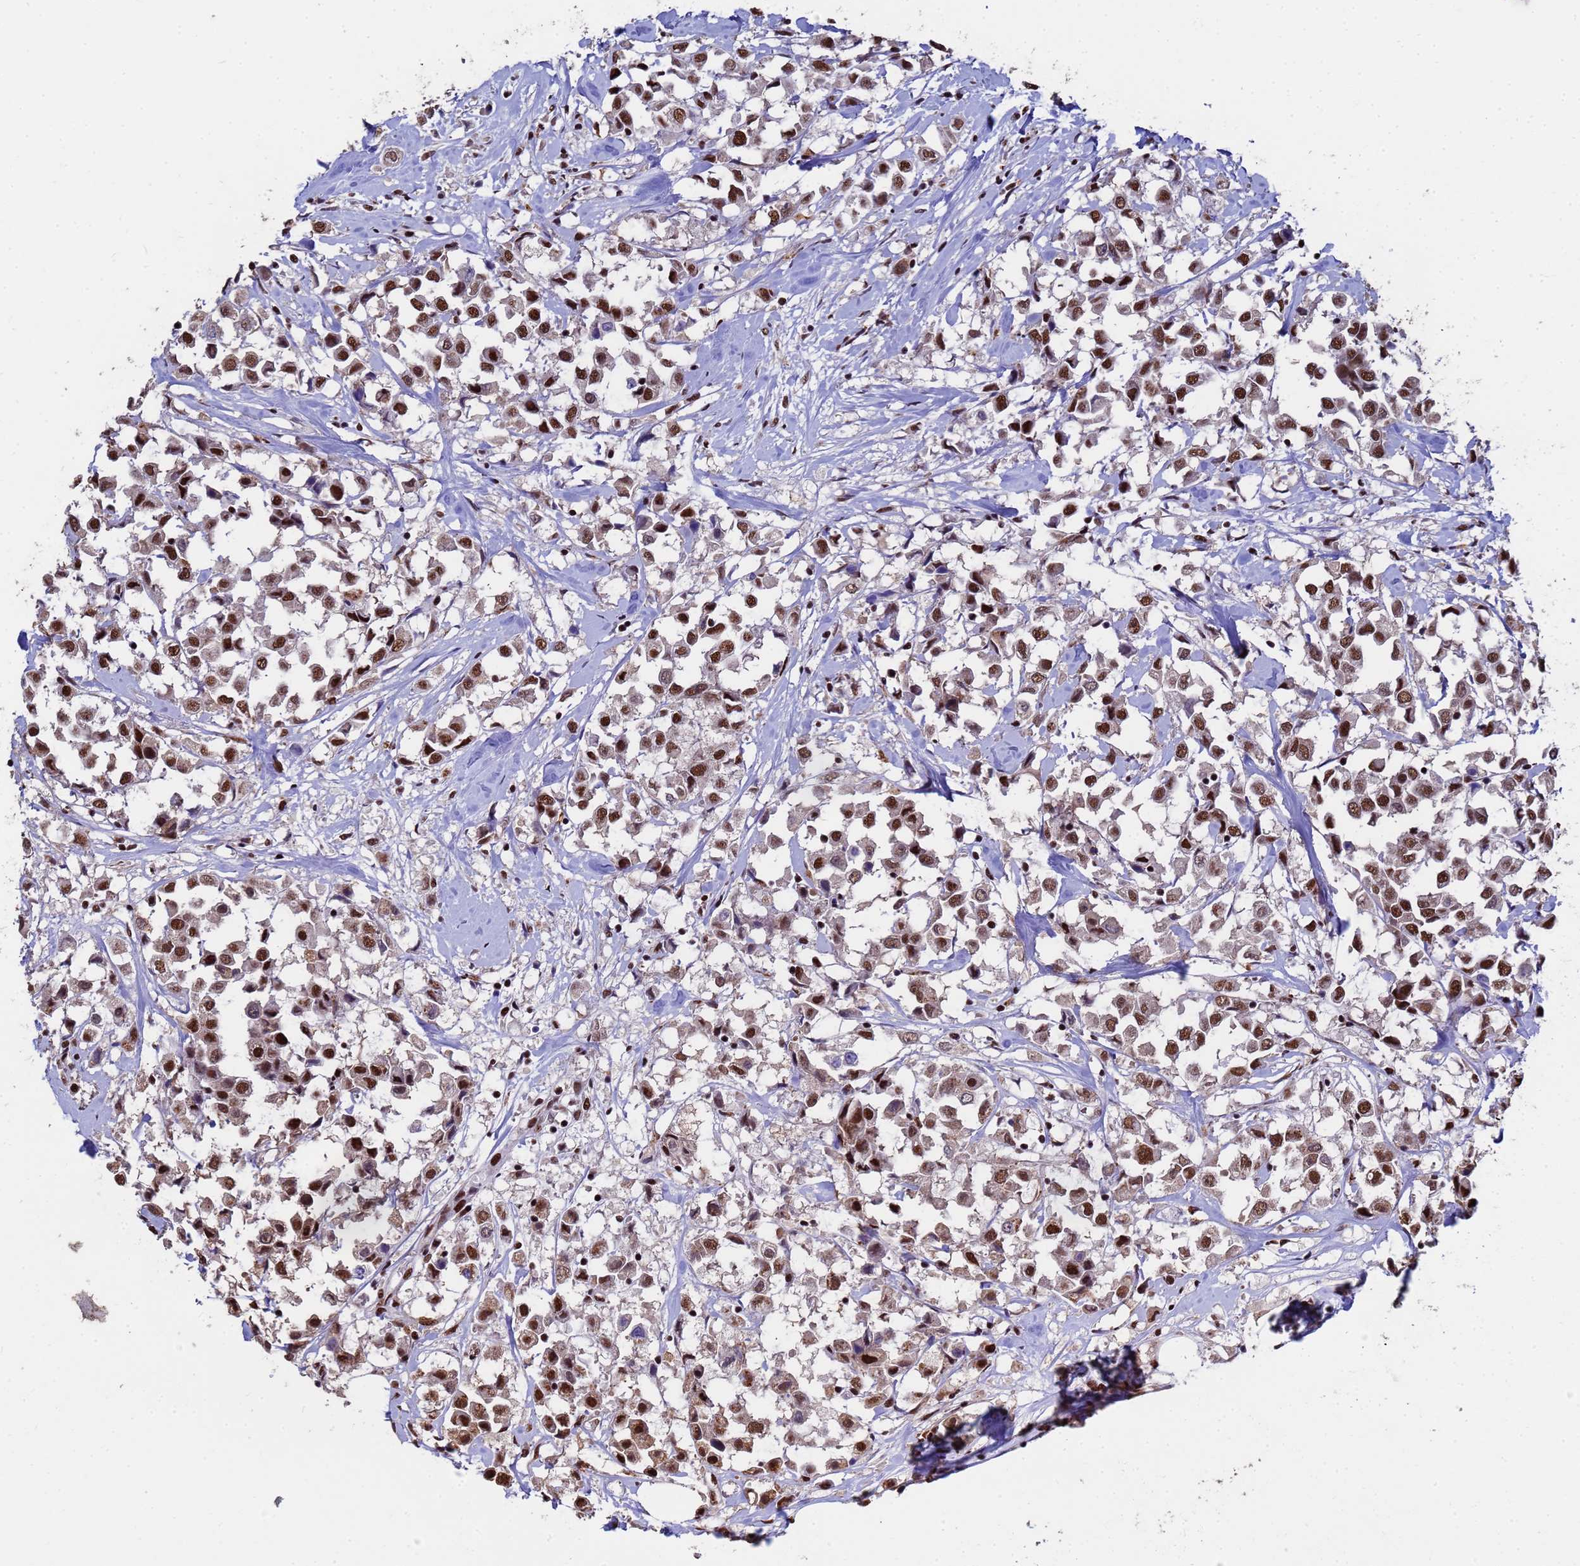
{"staining": {"intensity": "strong", "quantity": ">75%", "location": "nuclear"}, "tissue": "breast cancer", "cell_type": "Tumor cells", "image_type": "cancer", "snomed": [{"axis": "morphology", "description": "Duct carcinoma"}, {"axis": "topography", "description": "Breast"}], "caption": "A high-resolution micrograph shows immunohistochemistry (IHC) staining of breast cancer, which shows strong nuclear expression in approximately >75% of tumor cells.", "gene": "SF3B2", "patient": {"sex": "female", "age": 61}}